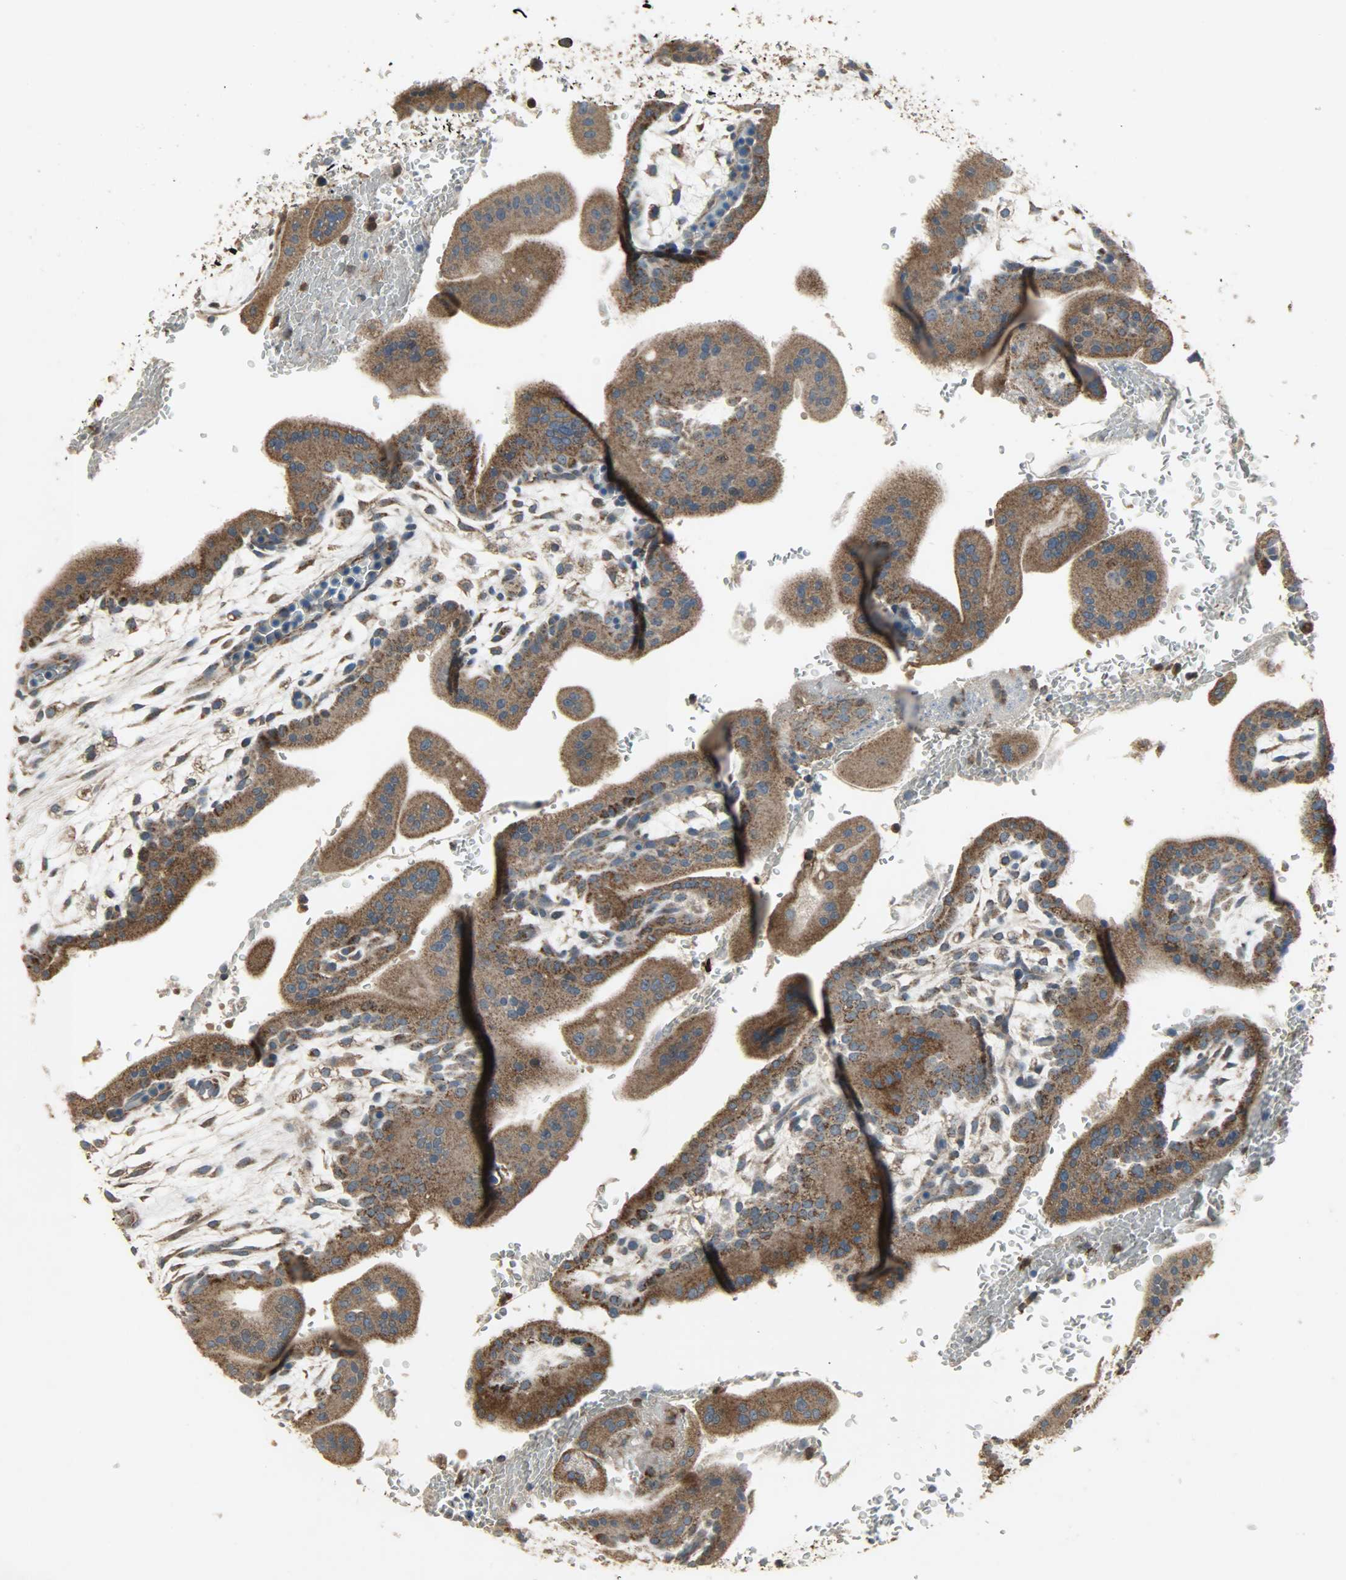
{"staining": {"intensity": "strong", "quantity": ">75%", "location": "cytoplasmic/membranous"}, "tissue": "placenta", "cell_type": "Decidual cells", "image_type": "normal", "snomed": [{"axis": "morphology", "description": "Normal tissue, NOS"}, {"axis": "topography", "description": "Placenta"}], "caption": "Protein expression analysis of benign human placenta reveals strong cytoplasmic/membranous positivity in about >75% of decidual cells. Immunohistochemistry stains the protein in brown and the nuclei are stained blue.", "gene": "AMT", "patient": {"sex": "female", "age": 35}}